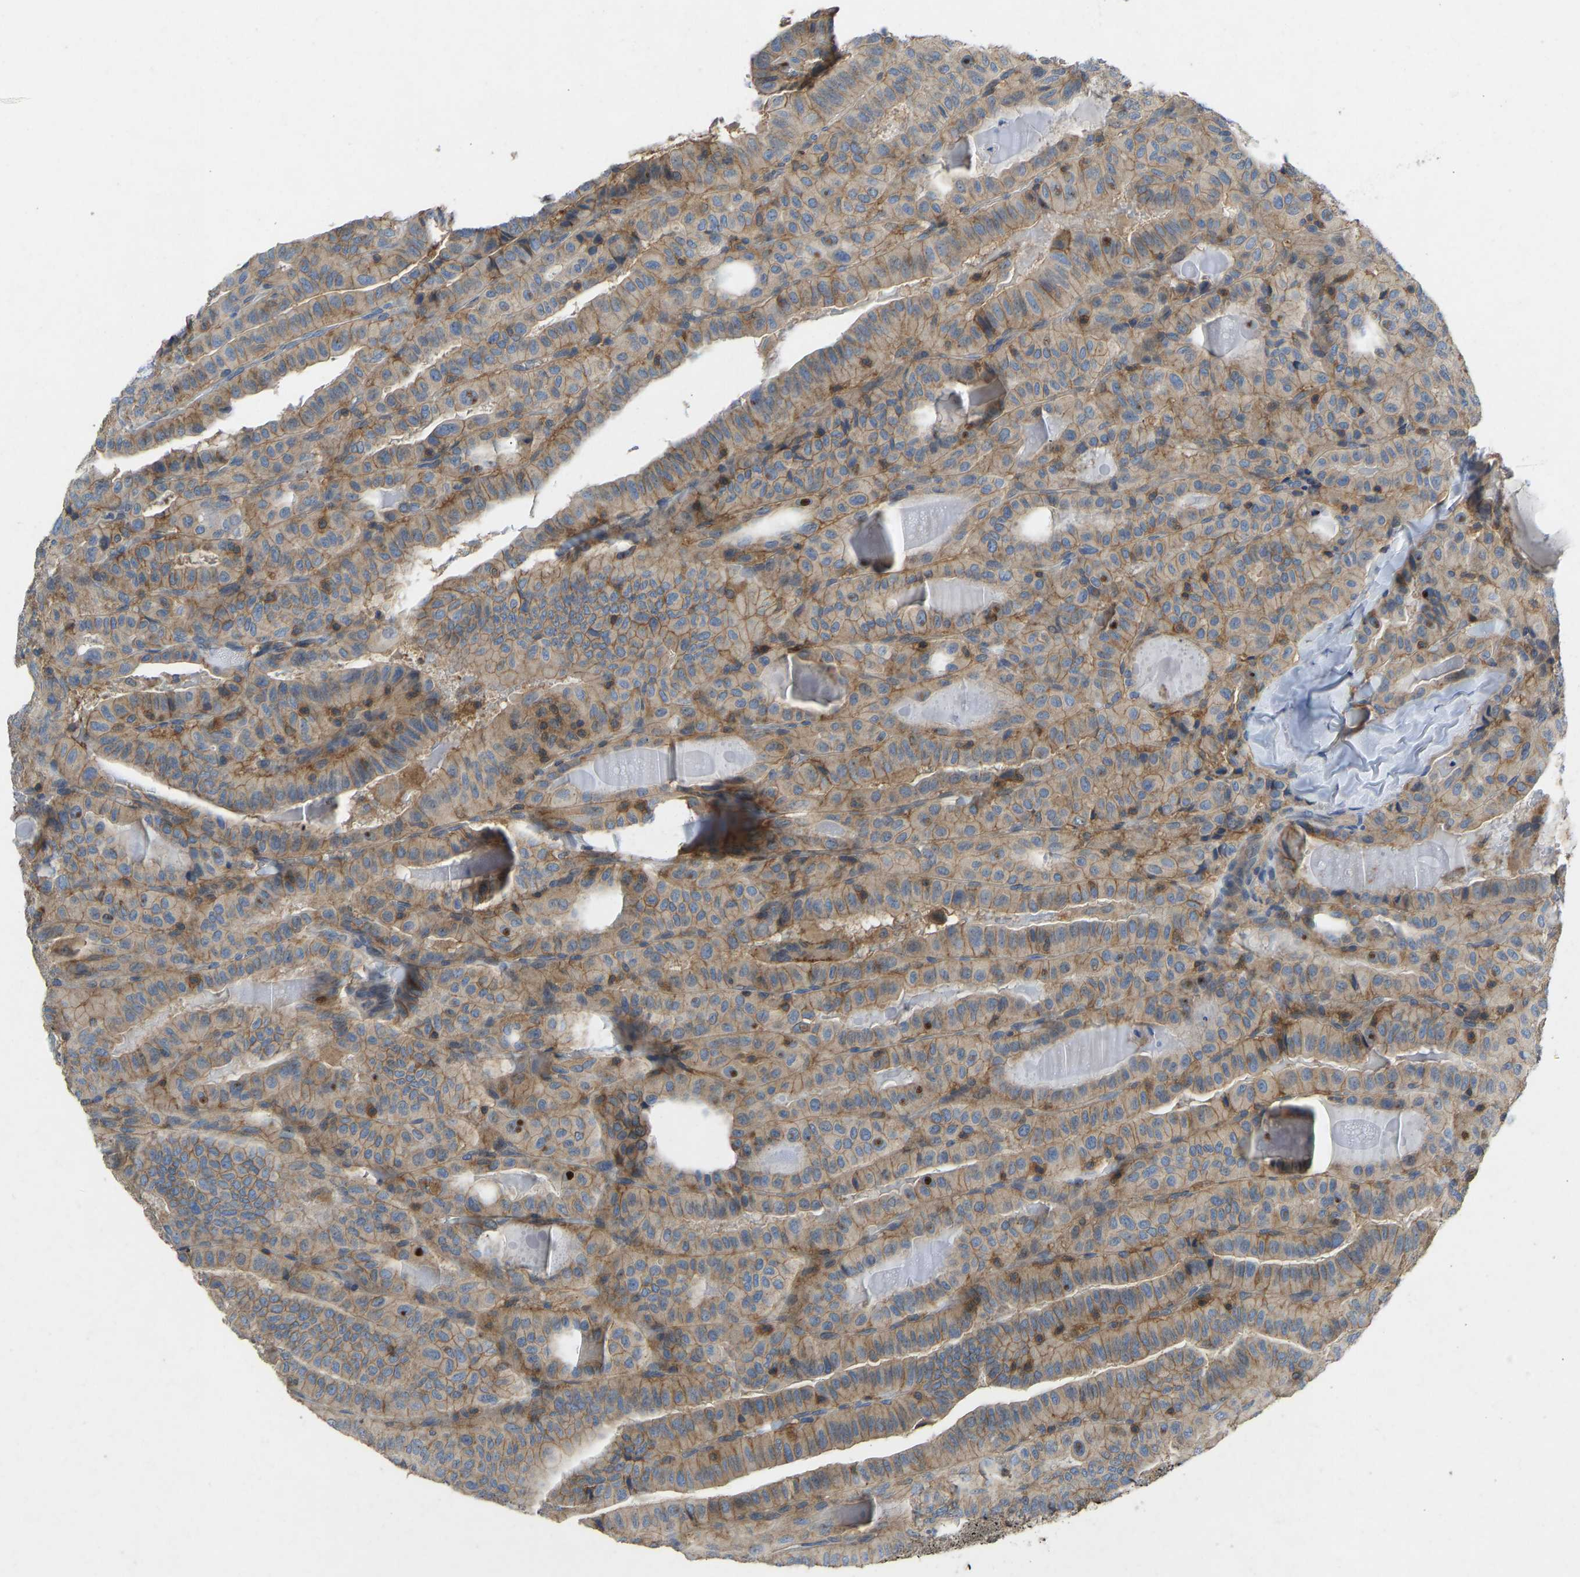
{"staining": {"intensity": "moderate", "quantity": ">75%", "location": "cytoplasmic/membranous"}, "tissue": "thyroid cancer", "cell_type": "Tumor cells", "image_type": "cancer", "snomed": [{"axis": "morphology", "description": "Papillary adenocarcinoma, NOS"}, {"axis": "topography", "description": "Thyroid gland"}], "caption": "The photomicrograph shows a brown stain indicating the presence of a protein in the cytoplasmic/membranous of tumor cells in thyroid cancer (papillary adenocarcinoma). (Stains: DAB (3,3'-diaminobenzidine) in brown, nuclei in blue, Microscopy: brightfield microscopy at high magnification).", "gene": "NDRG3", "patient": {"sex": "male", "age": 77}}